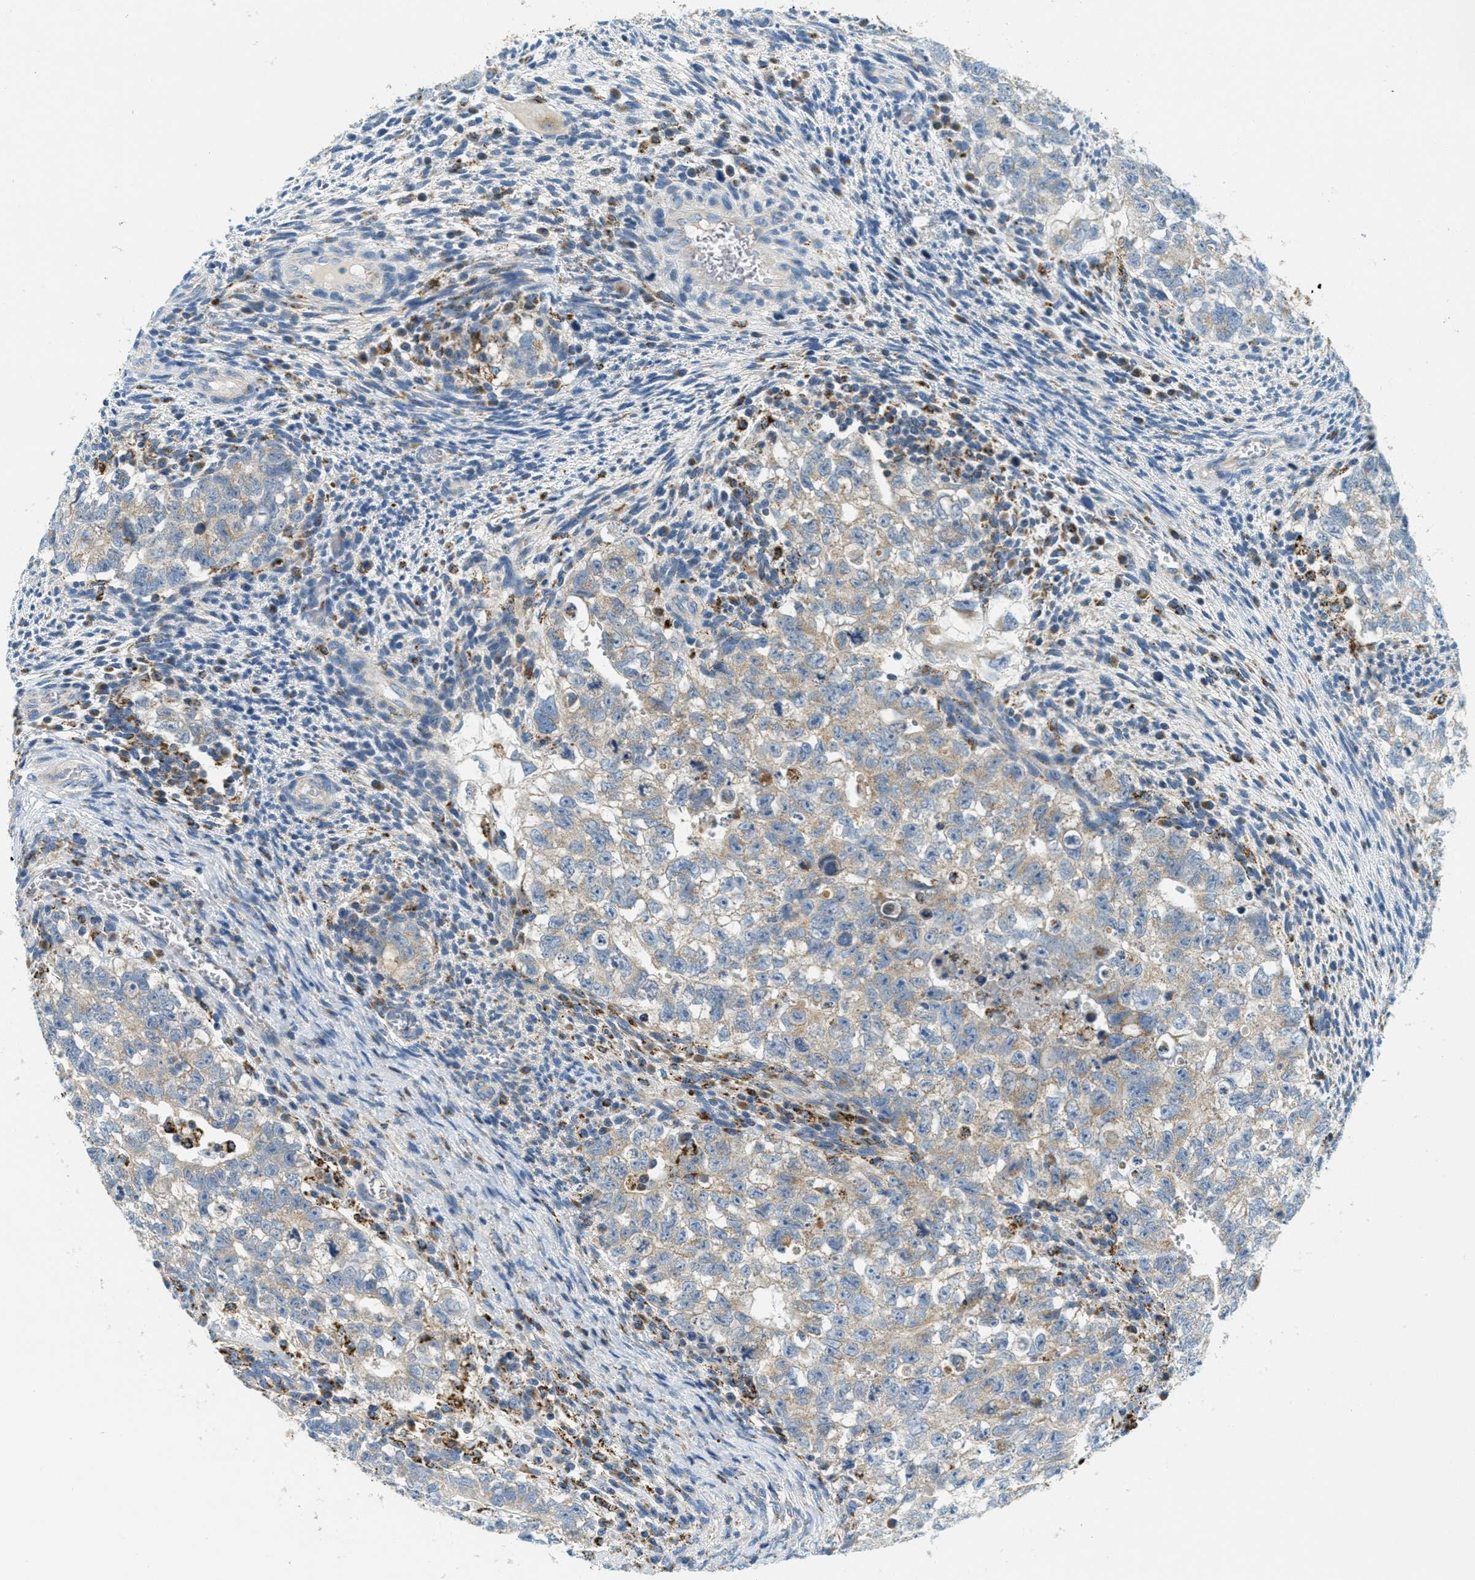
{"staining": {"intensity": "weak", "quantity": "<25%", "location": "cytoplasmic/membranous"}, "tissue": "testis cancer", "cell_type": "Tumor cells", "image_type": "cancer", "snomed": [{"axis": "morphology", "description": "Seminoma, NOS"}, {"axis": "morphology", "description": "Carcinoma, Embryonal, NOS"}, {"axis": "topography", "description": "Testis"}], "caption": "Immunohistochemistry (IHC) histopathology image of neoplastic tissue: testis embryonal carcinoma stained with DAB (3,3'-diaminobenzidine) demonstrates no significant protein positivity in tumor cells.", "gene": "HLCS", "patient": {"sex": "male", "age": 38}}